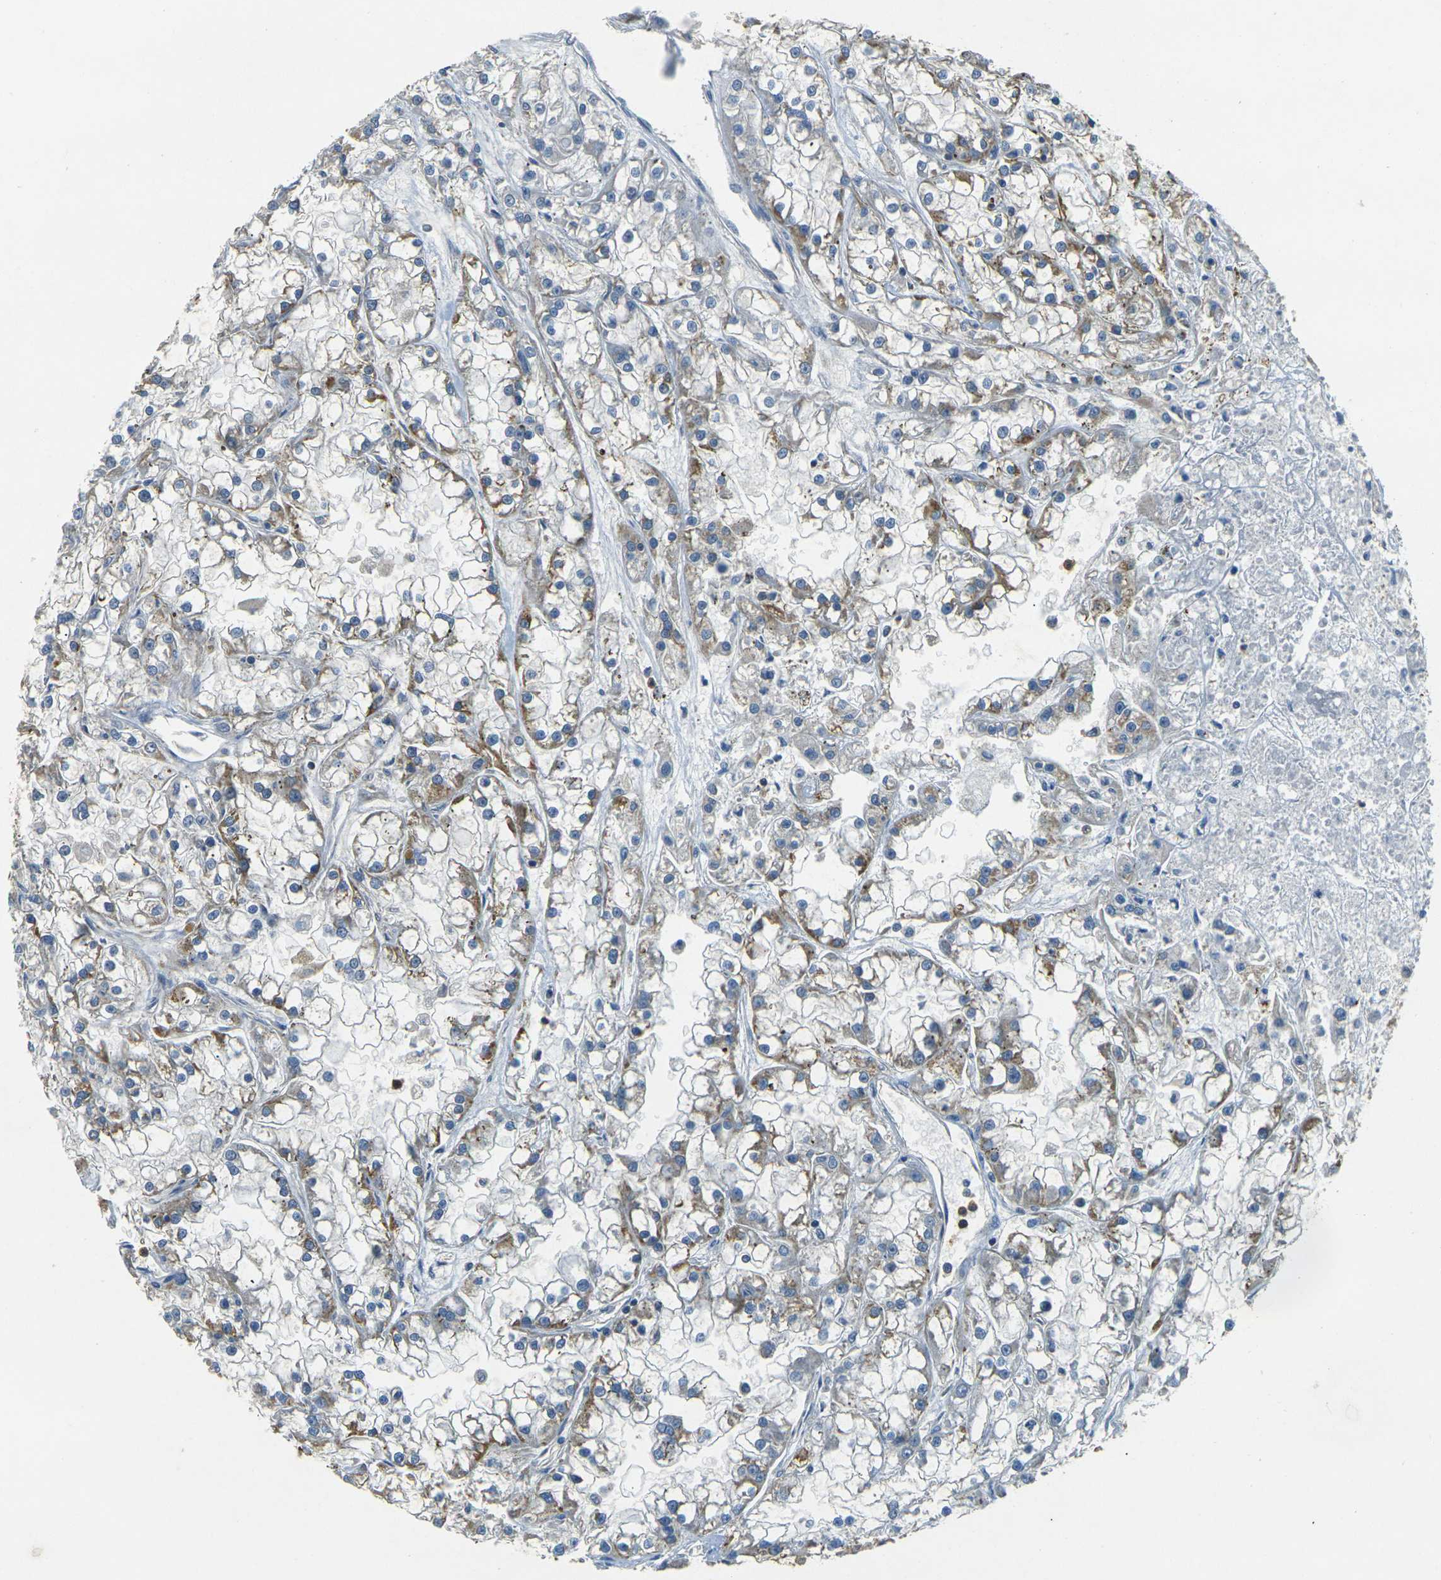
{"staining": {"intensity": "weak", "quantity": "<25%", "location": "cytoplasmic/membranous"}, "tissue": "renal cancer", "cell_type": "Tumor cells", "image_type": "cancer", "snomed": [{"axis": "morphology", "description": "Adenocarcinoma, NOS"}, {"axis": "topography", "description": "Kidney"}], "caption": "Tumor cells are negative for brown protein staining in renal cancer.", "gene": "EPHA7", "patient": {"sex": "female", "age": 52}}